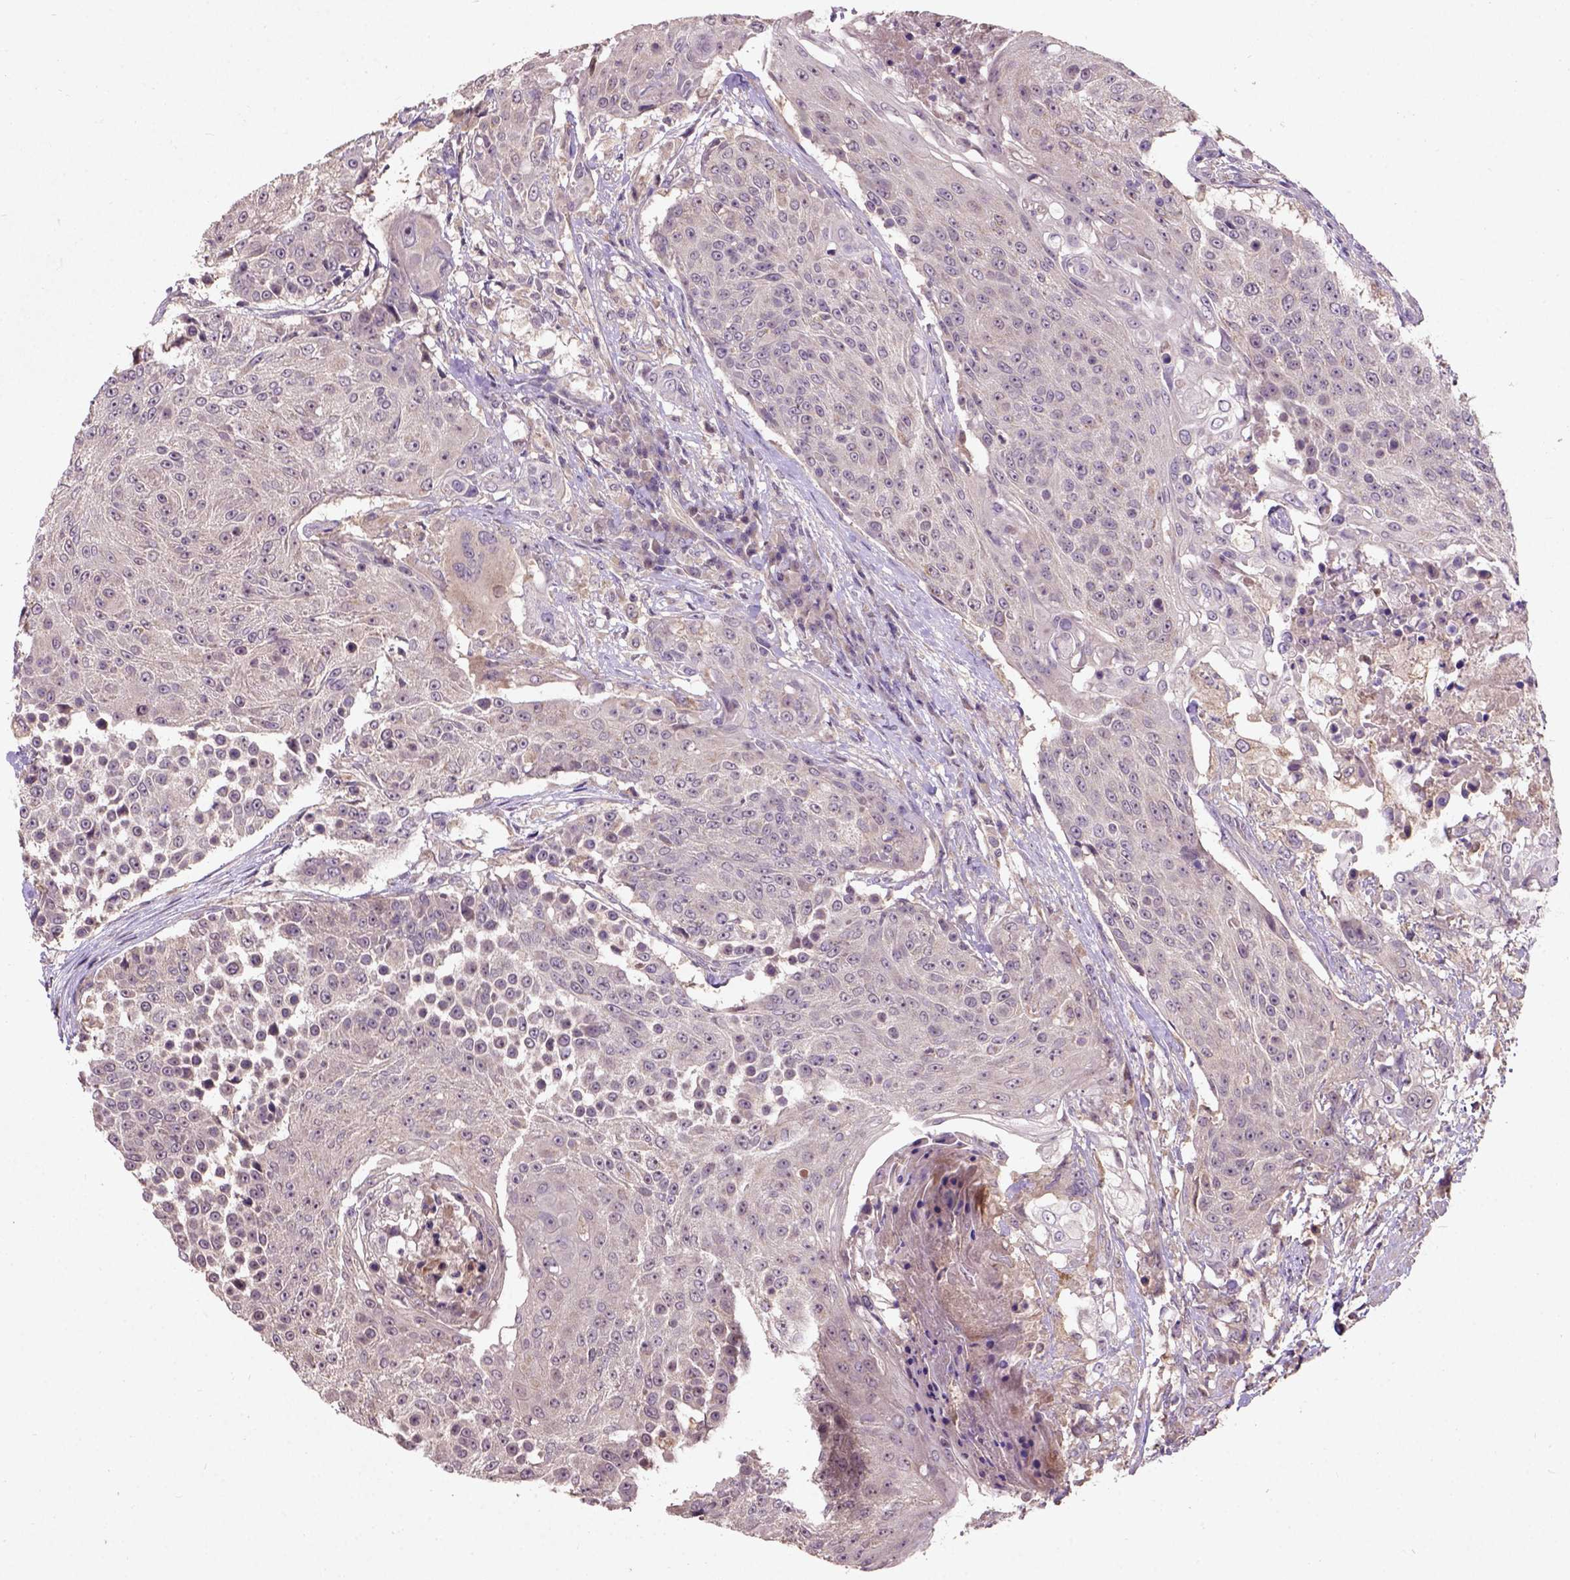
{"staining": {"intensity": "negative", "quantity": "none", "location": "none"}, "tissue": "urothelial cancer", "cell_type": "Tumor cells", "image_type": "cancer", "snomed": [{"axis": "morphology", "description": "Urothelial carcinoma, High grade"}, {"axis": "topography", "description": "Urinary bladder"}], "caption": "High power microscopy micrograph of an IHC histopathology image of urothelial cancer, revealing no significant expression in tumor cells.", "gene": "KBTBD8", "patient": {"sex": "female", "age": 63}}